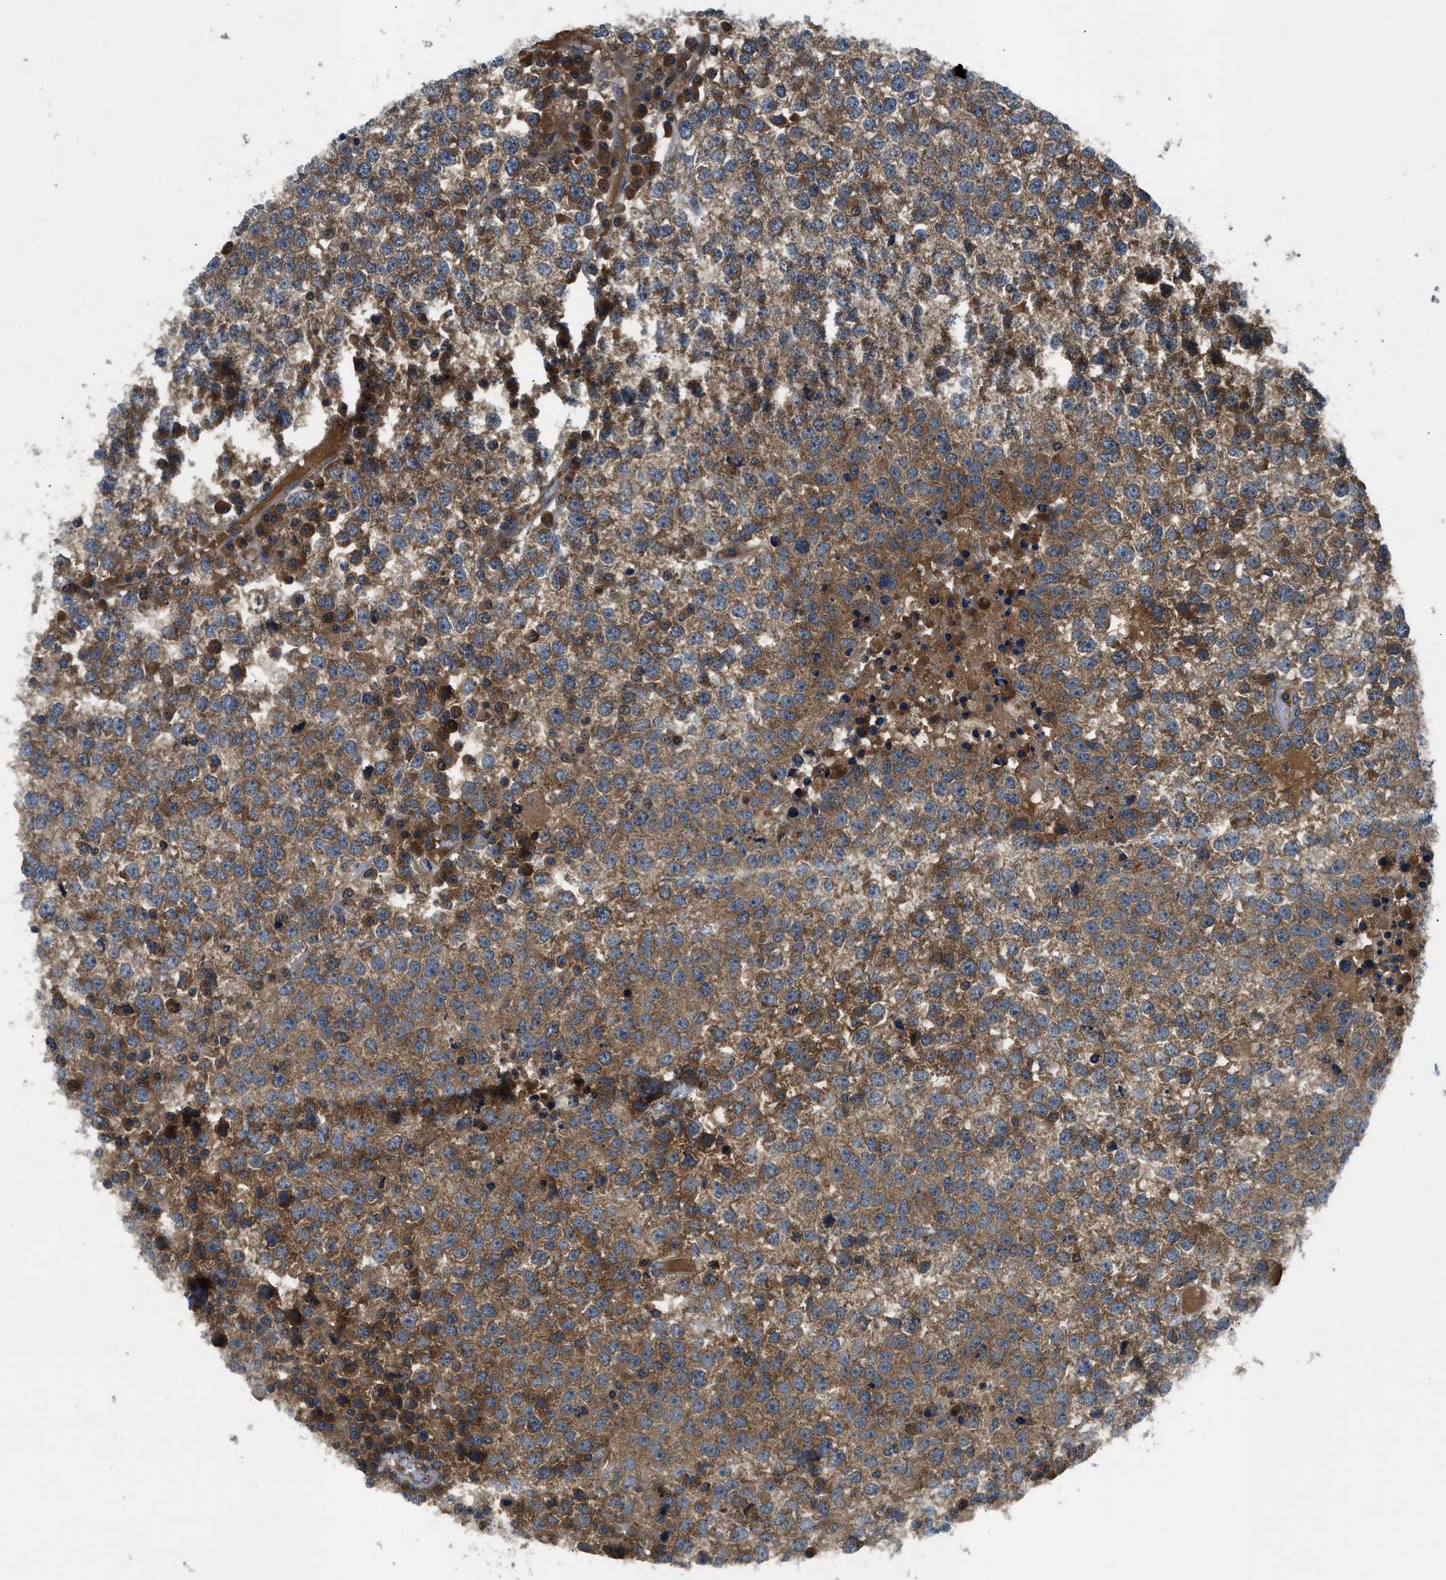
{"staining": {"intensity": "moderate", "quantity": ">75%", "location": "cytoplasmic/membranous"}, "tissue": "testis cancer", "cell_type": "Tumor cells", "image_type": "cancer", "snomed": [{"axis": "morphology", "description": "Seminoma, NOS"}, {"axis": "topography", "description": "Testis"}], "caption": "Moderate cytoplasmic/membranous staining is seen in approximately >75% of tumor cells in testis cancer (seminoma).", "gene": "PAFAH2", "patient": {"sex": "male", "age": 65}}